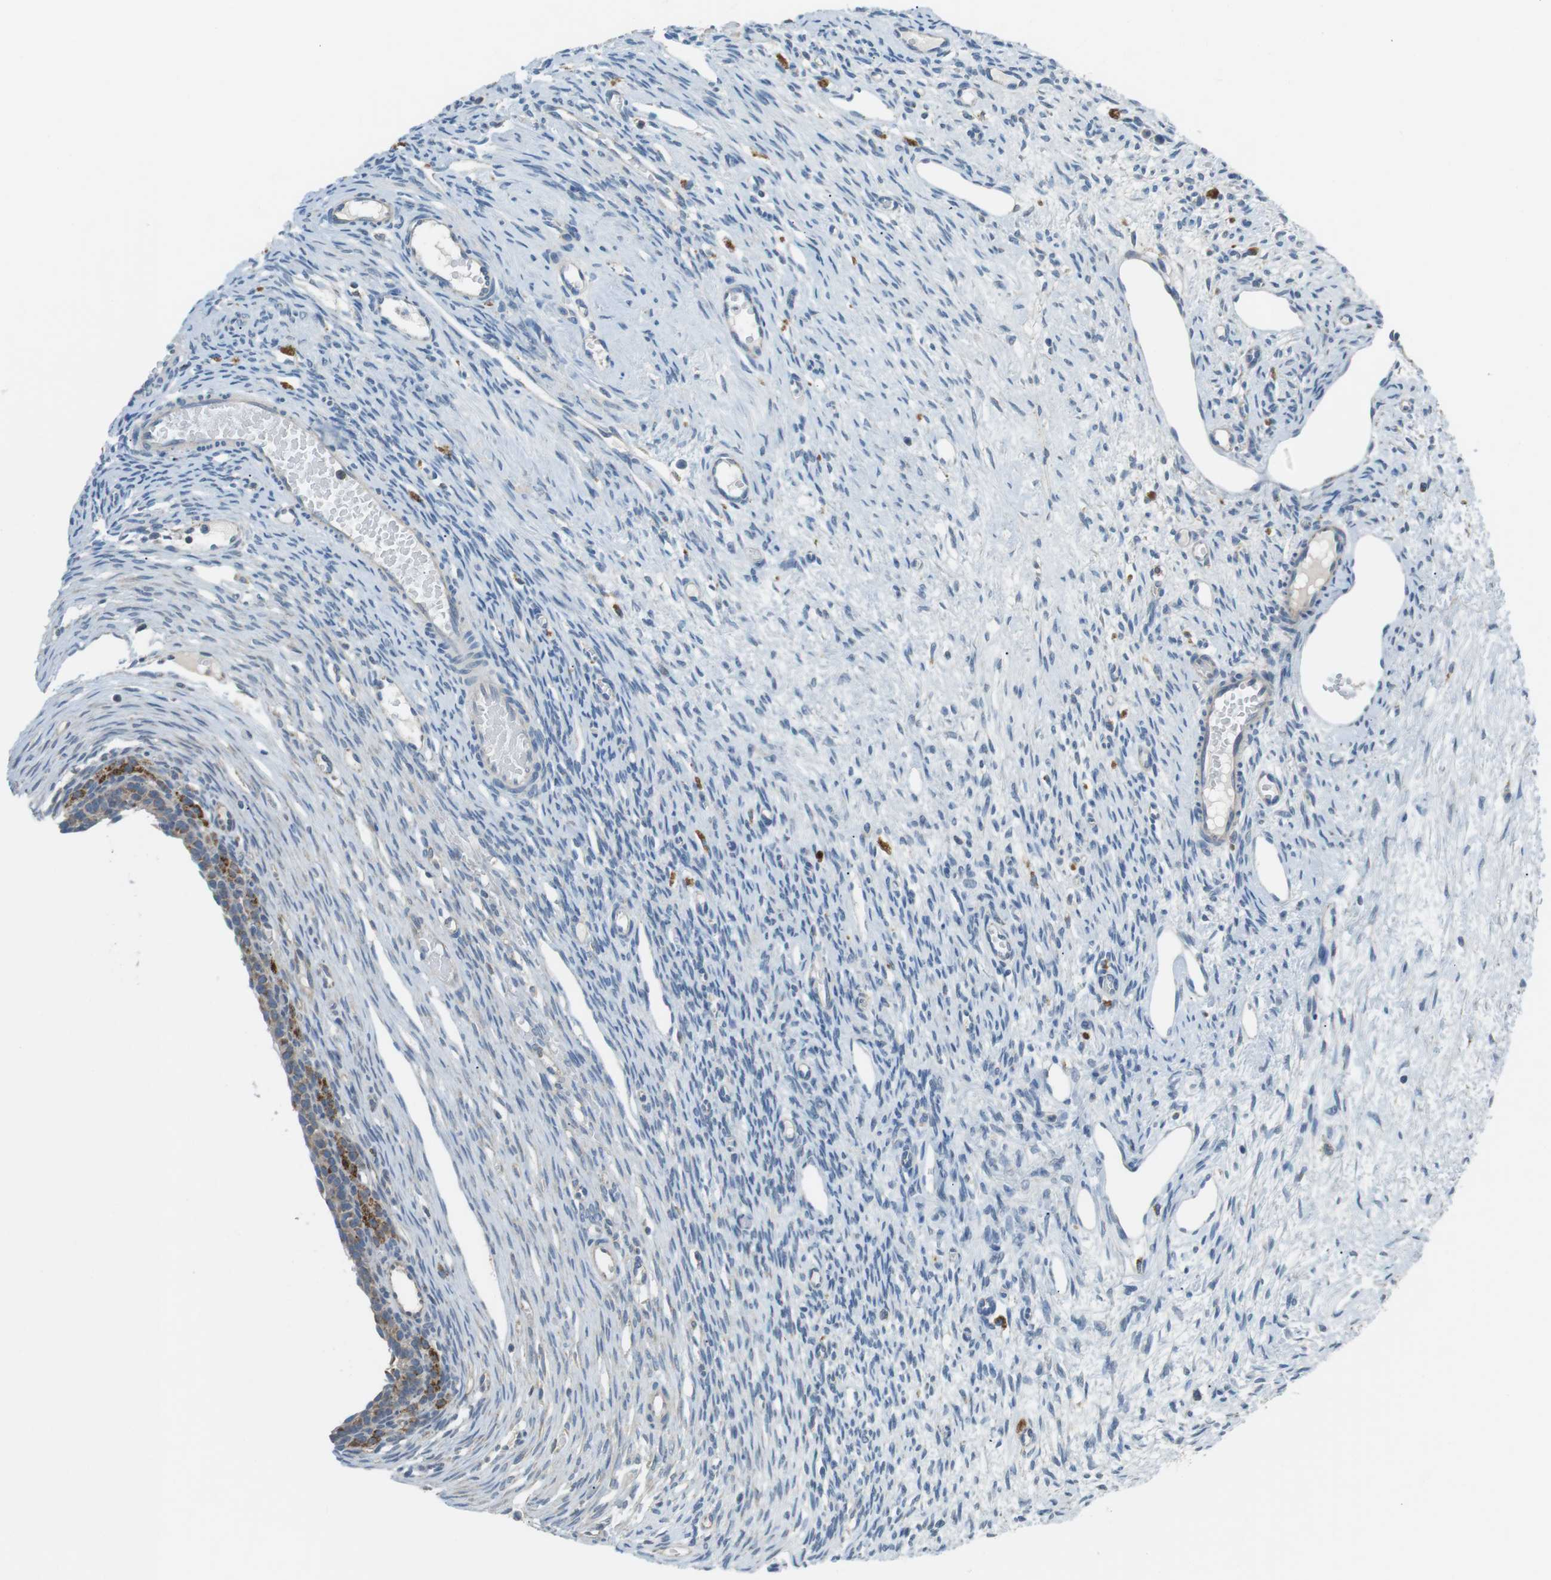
{"staining": {"intensity": "negative", "quantity": "none", "location": "none"}, "tissue": "ovary", "cell_type": "Ovarian stroma cells", "image_type": "normal", "snomed": [{"axis": "morphology", "description": "Normal tissue, NOS"}, {"axis": "topography", "description": "Ovary"}], "caption": "The immunohistochemistry (IHC) image has no significant staining in ovarian stroma cells of ovary. The staining was performed using DAB to visualize the protein expression in brown, while the nuclei were stained in blue with hematoxylin (Magnification: 20x).", "gene": "BACE1", "patient": {"sex": "female", "age": 33}}